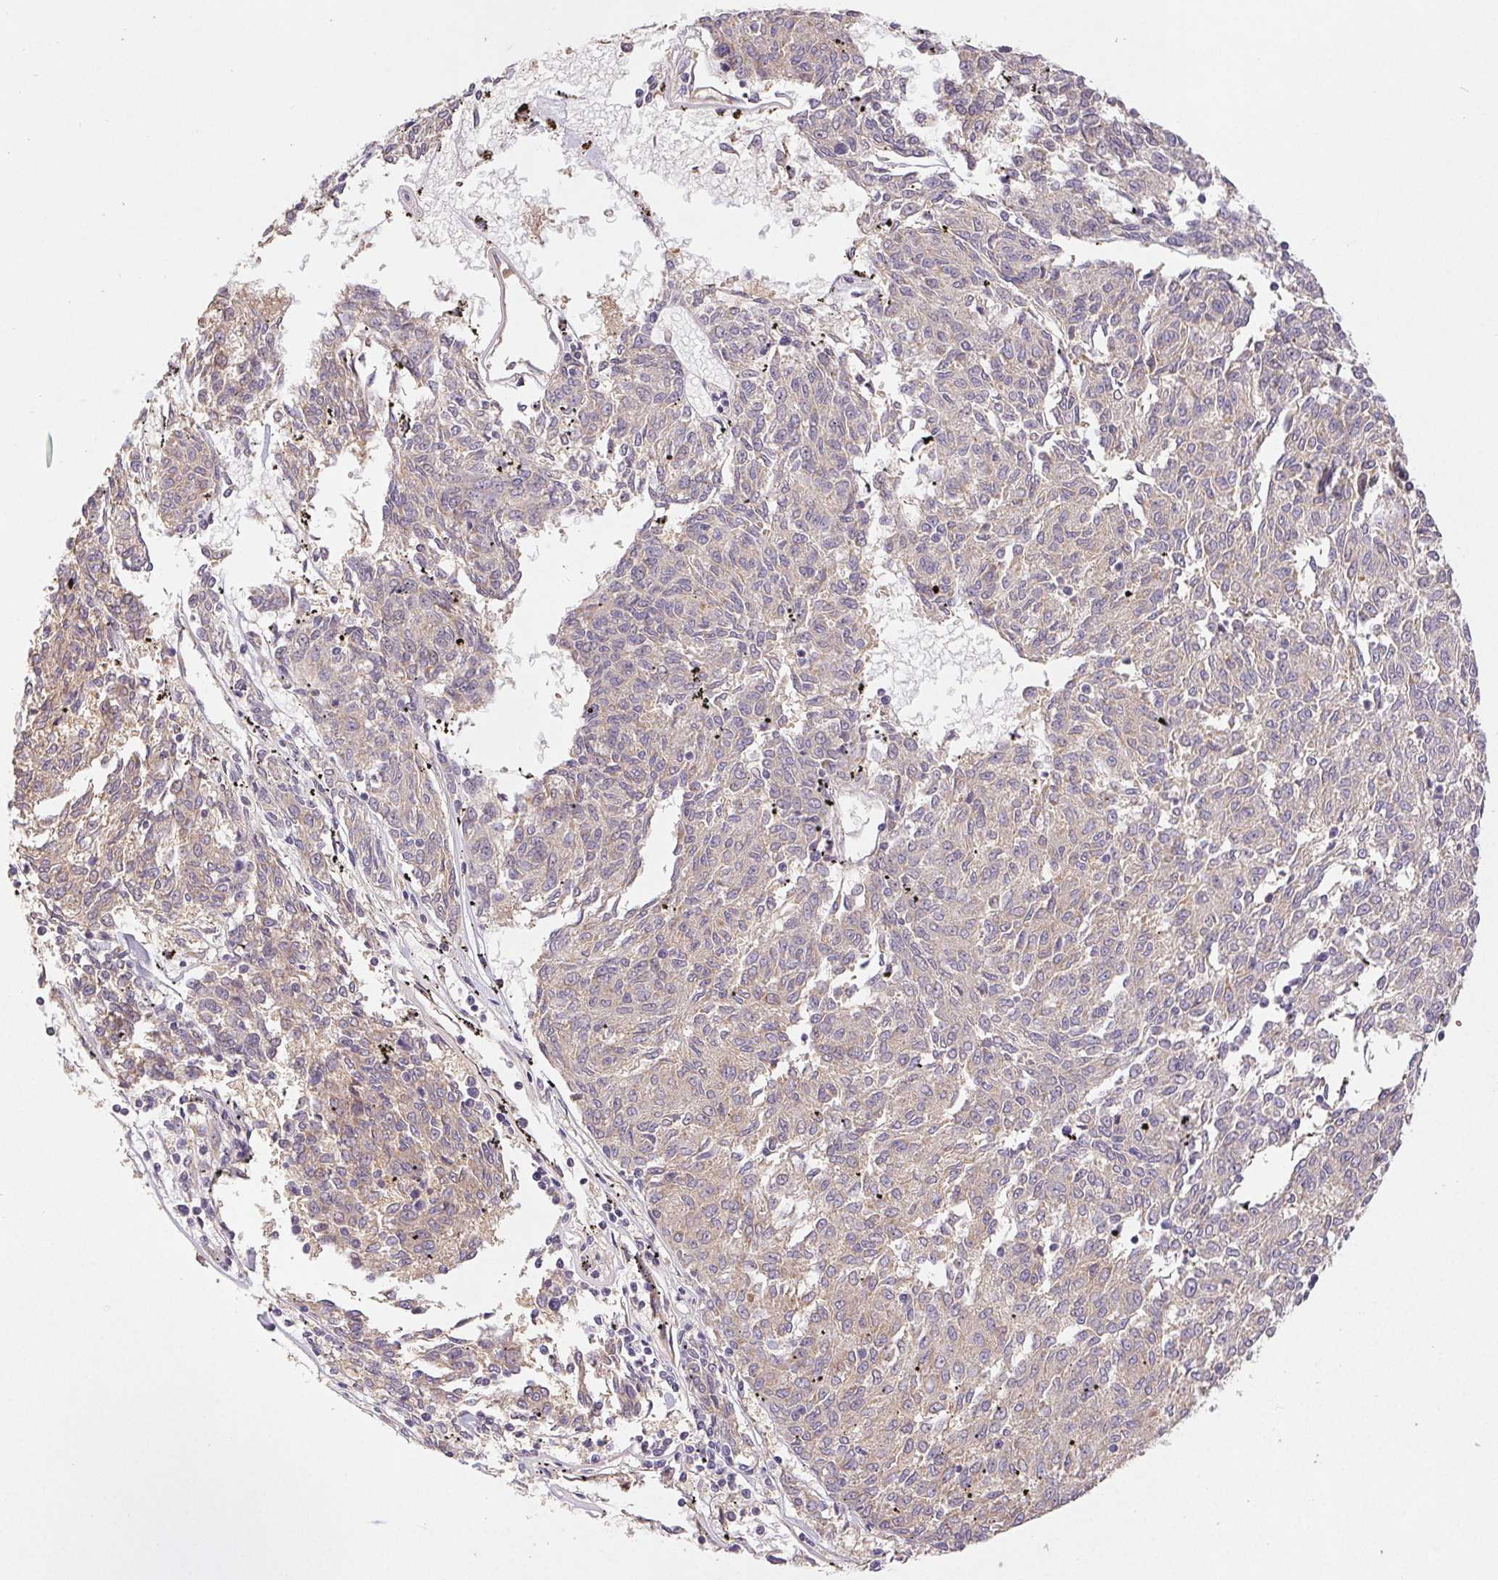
{"staining": {"intensity": "weak", "quantity": "25%-75%", "location": "cytoplasmic/membranous"}, "tissue": "melanoma", "cell_type": "Tumor cells", "image_type": "cancer", "snomed": [{"axis": "morphology", "description": "Malignant melanoma, NOS"}, {"axis": "topography", "description": "Skin"}], "caption": "A low amount of weak cytoplasmic/membranous positivity is appreciated in about 25%-75% of tumor cells in melanoma tissue. (Stains: DAB (3,3'-diaminobenzidine) in brown, nuclei in blue, Microscopy: brightfield microscopy at high magnification).", "gene": "RAB11A", "patient": {"sex": "female", "age": 72}}